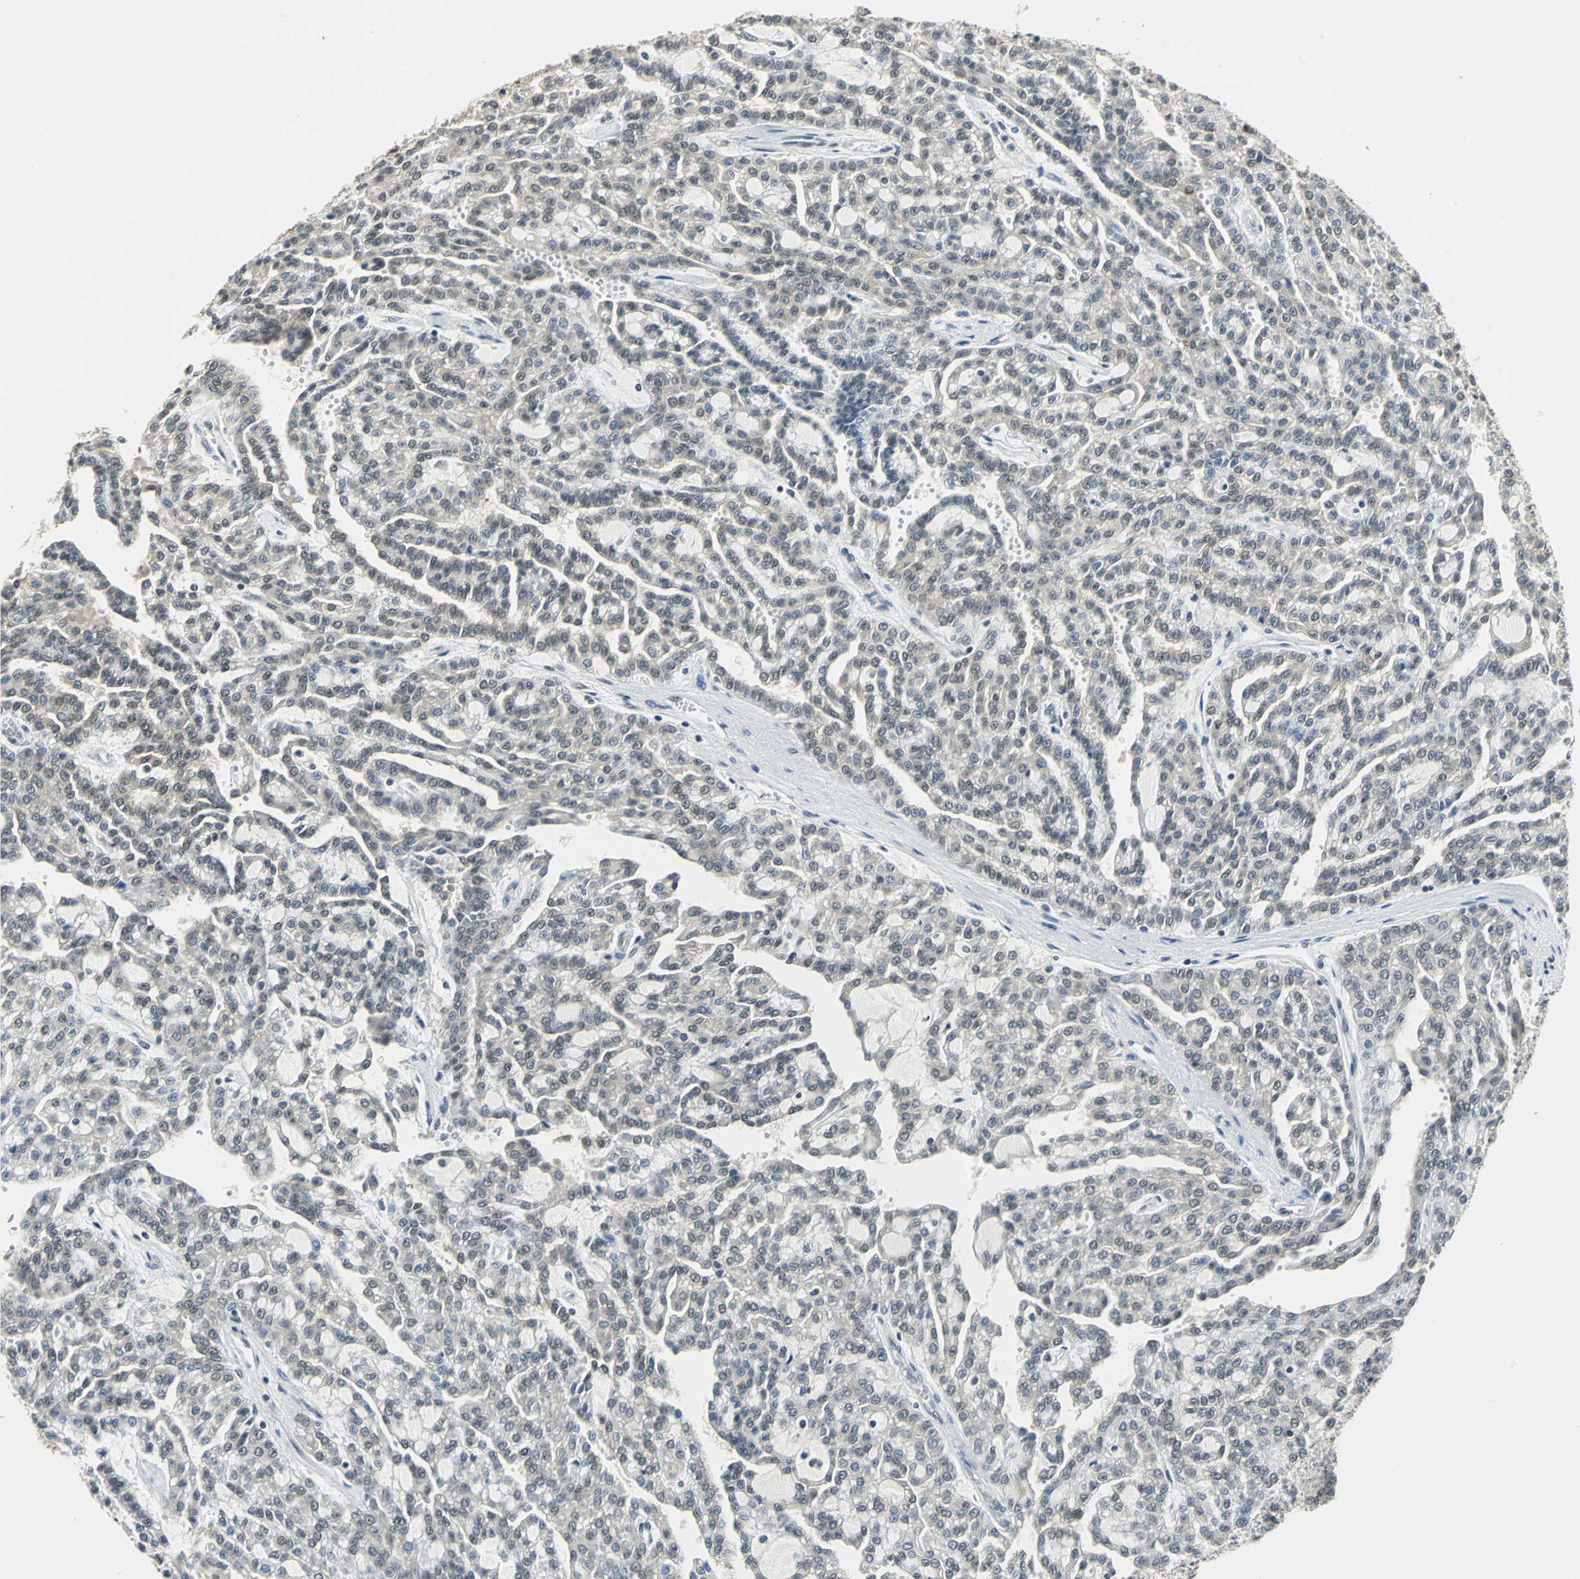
{"staining": {"intensity": "moderate", "quantity": "25%-75%", "location": "cytoplasmic/membranous,nuclear"}, "tissue": "renal cancer", "cell_type": "Tumor cells", "image_type": "cancer", "snomed": [{"axis": "morphology", "description": "Adenocarcinoma, NOS"}, {"axis": "topography", "description": "Kidney"}], "caption": "Renal cancer (adenocarcinoma) stained for a protein shows moderate cytoplasmic/membranous and nuclear positivity in tumor cells.", "gene": "RBM14", "patient": {"sex": "male", "age": 63}}